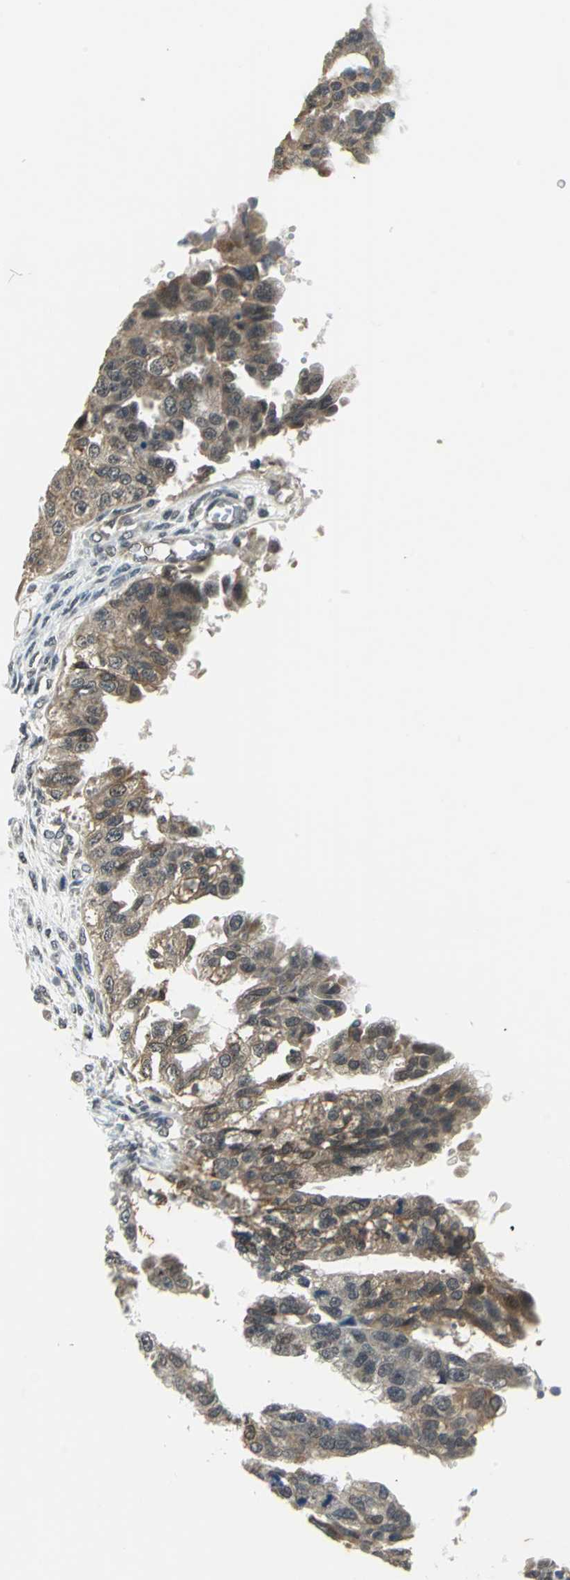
{"staining": {"intensity": "moderate", "quantity": "25%-75%", "location": "cytoplasmic/membranous,nuclear"}, "tissue": "ovarian cancer", "cell_type": "Tumor cells", "image_type": "cancer", "snomed": [{"axis": "morphology", "description": "Cystadenocarcinoma, serous, NOS"}, {"axis": "topography", "description": "Ovary"}], "caption": "The histopathology image displays immunohistochemical staining of ovarian serous cystadenocarcinoma. There is moderate cytoplasmic/membranous and nuclear expression is present in approximately 25%-75% of tumor cells.", "gene": "PLAGL2", "patient": {"sex": "female", "age": 58}}